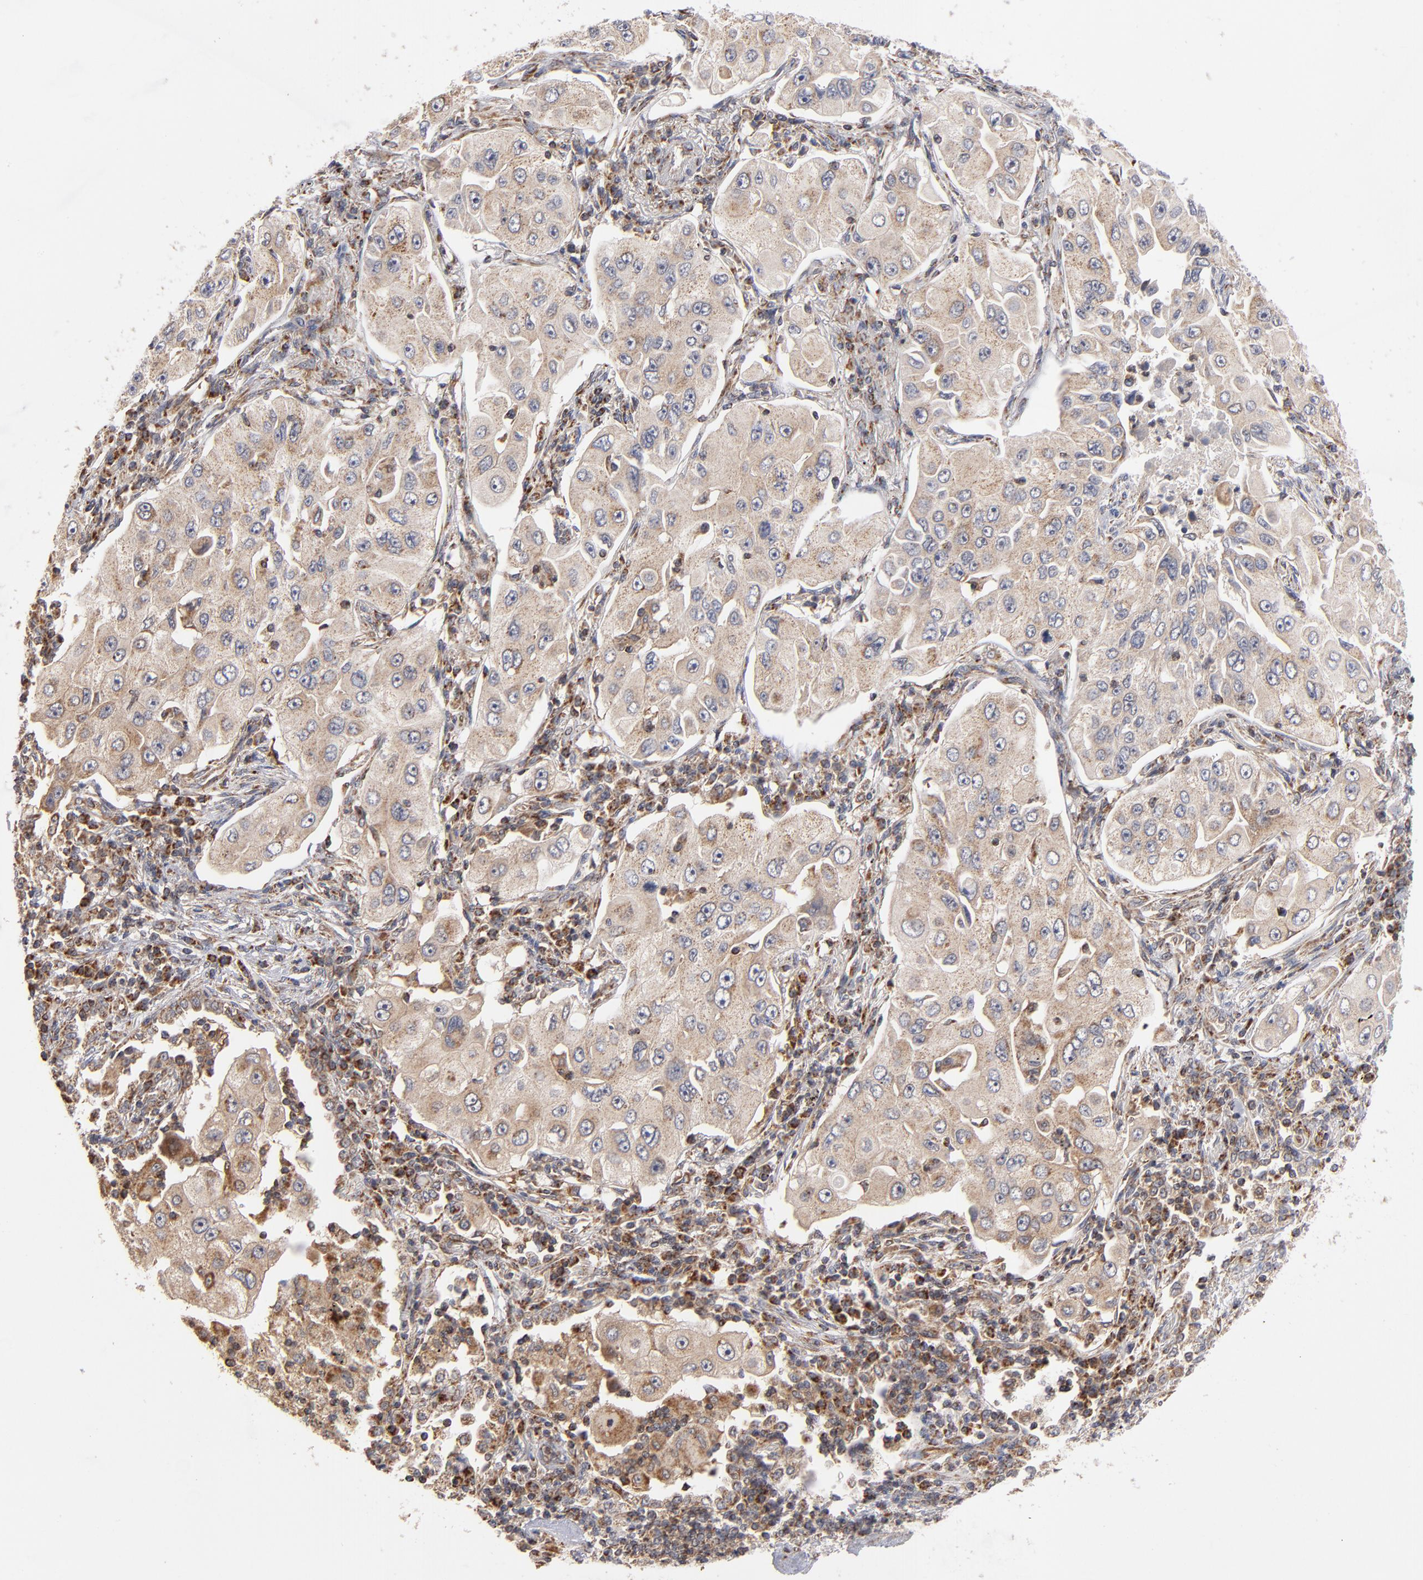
{"staining": {"intensity": "weak", "quantity": ">75%", "location": "cytoplasmic/membranous"}, "tissue": "lung cancer", "cell_type": "Tumor cells", "image_type": "cancer", "snomed": [{"axis": "morphology", "description": "Adenocarcinoma, NOS"}, {"axis": "topography", "description": "Lung"}], "caption": "IHC micrograph of neoplastic tissue: human lung adenocarcinoma stained using immunohistochemistry (IHC) shows low levels of weak protein expression localized specifically in the cytoplasmic/membranous of tumor cells, appearing as a cytoplasmic/membranous brown color.", "gene": "MIPOL1", "patient": {"sex": "male", "age": 84}}